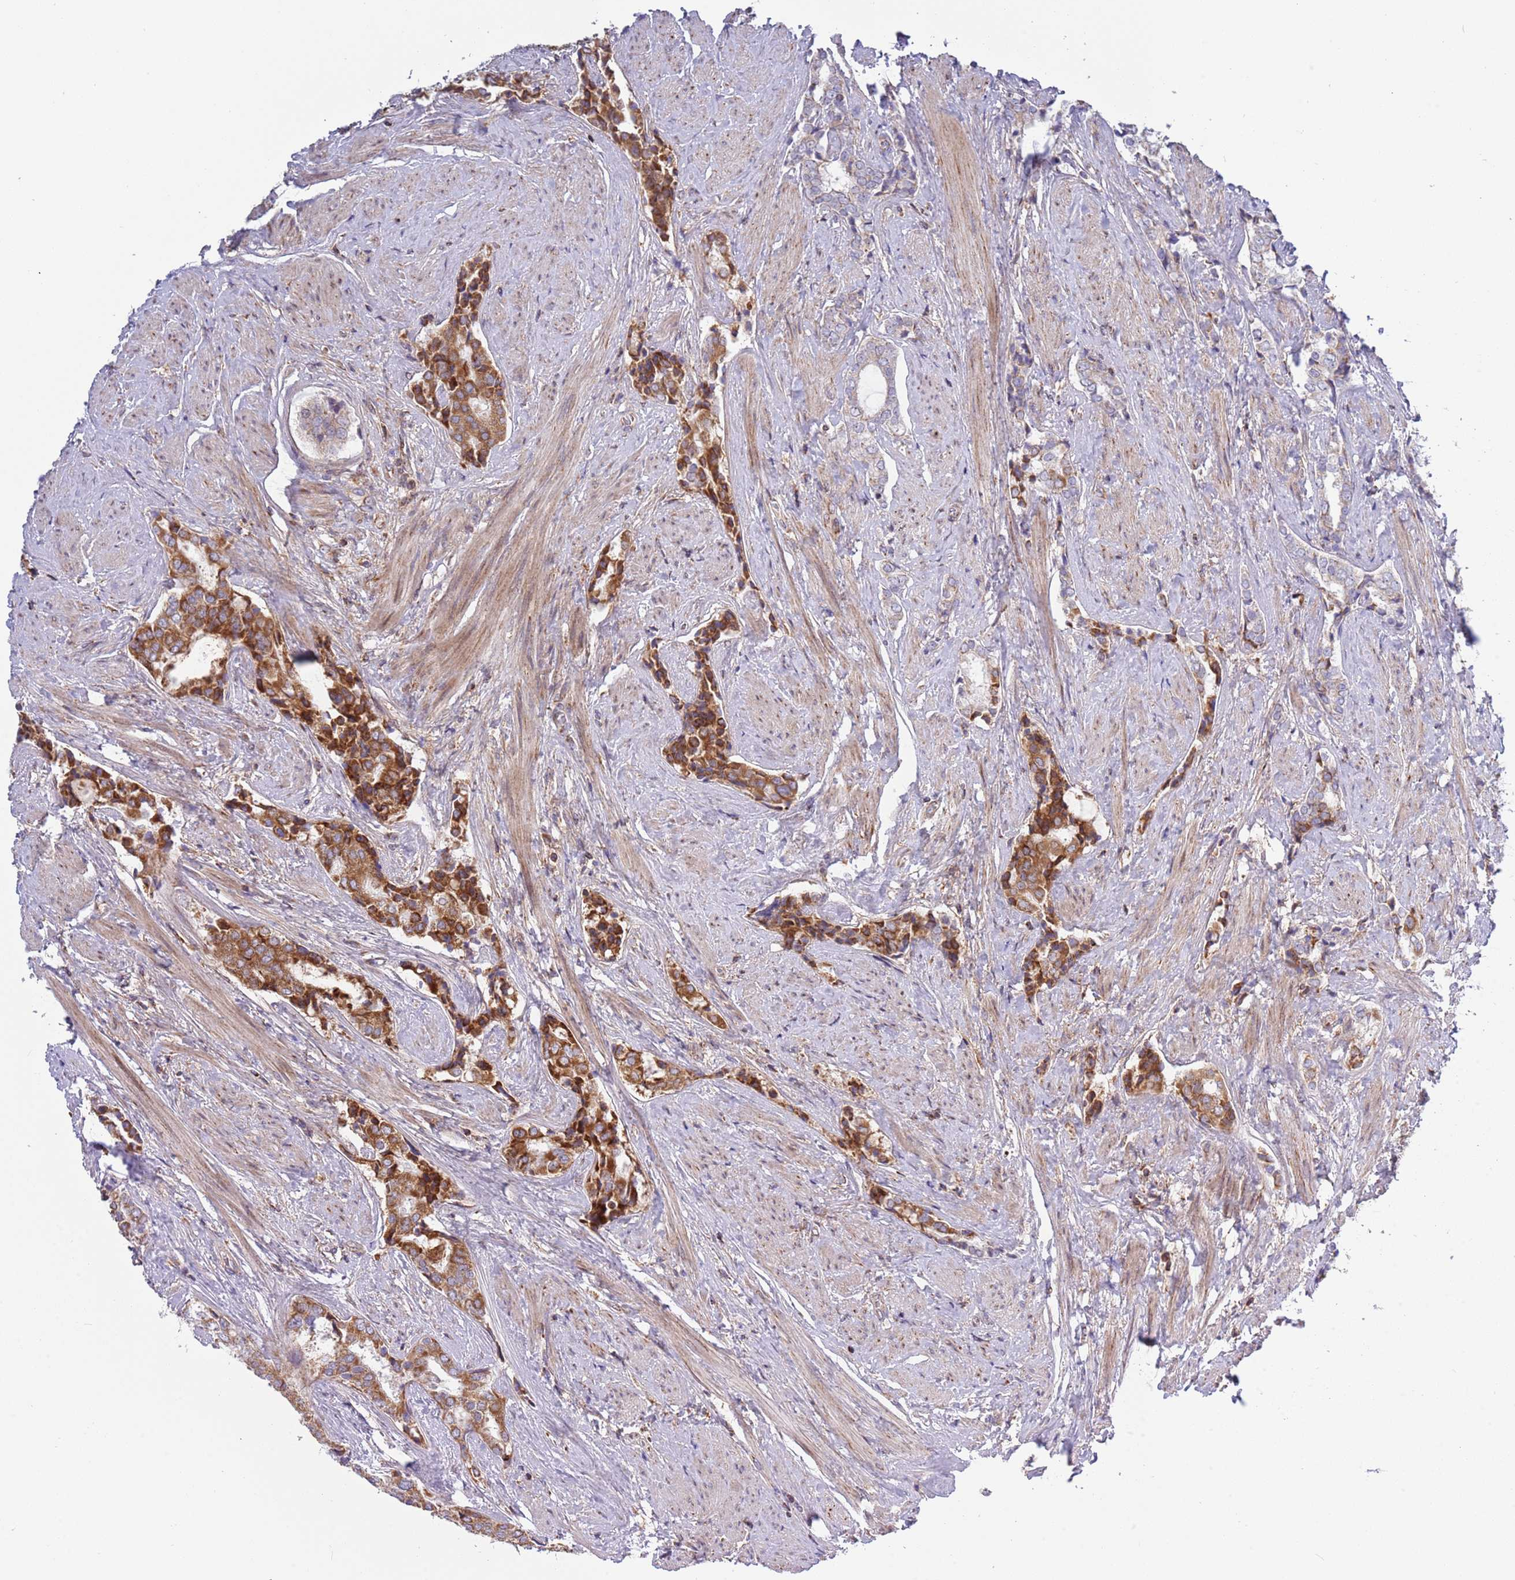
{"staining": {"intensity": "strong", "quantity": "25%-75%", "location": "cytoplasmic/membranous"}, "tissue": "prostate cancer", "cell_type": "Tumor cells", "image_type": "cancer", "snomed": [{"axis": "morphology", "description": "Adenocarcinoma, High grade"}, {"axis": "topography", "description": "Prostate"}], "caption": "This is an image of immunohistochemistry (IHC) staining of high-grade adenocarcinoma (prostate), which shows strong expression in the cytoplasmic/membranous of tumor cells.", "gene": "IRS4", "patient": {"sex": "male", "age": 71}}